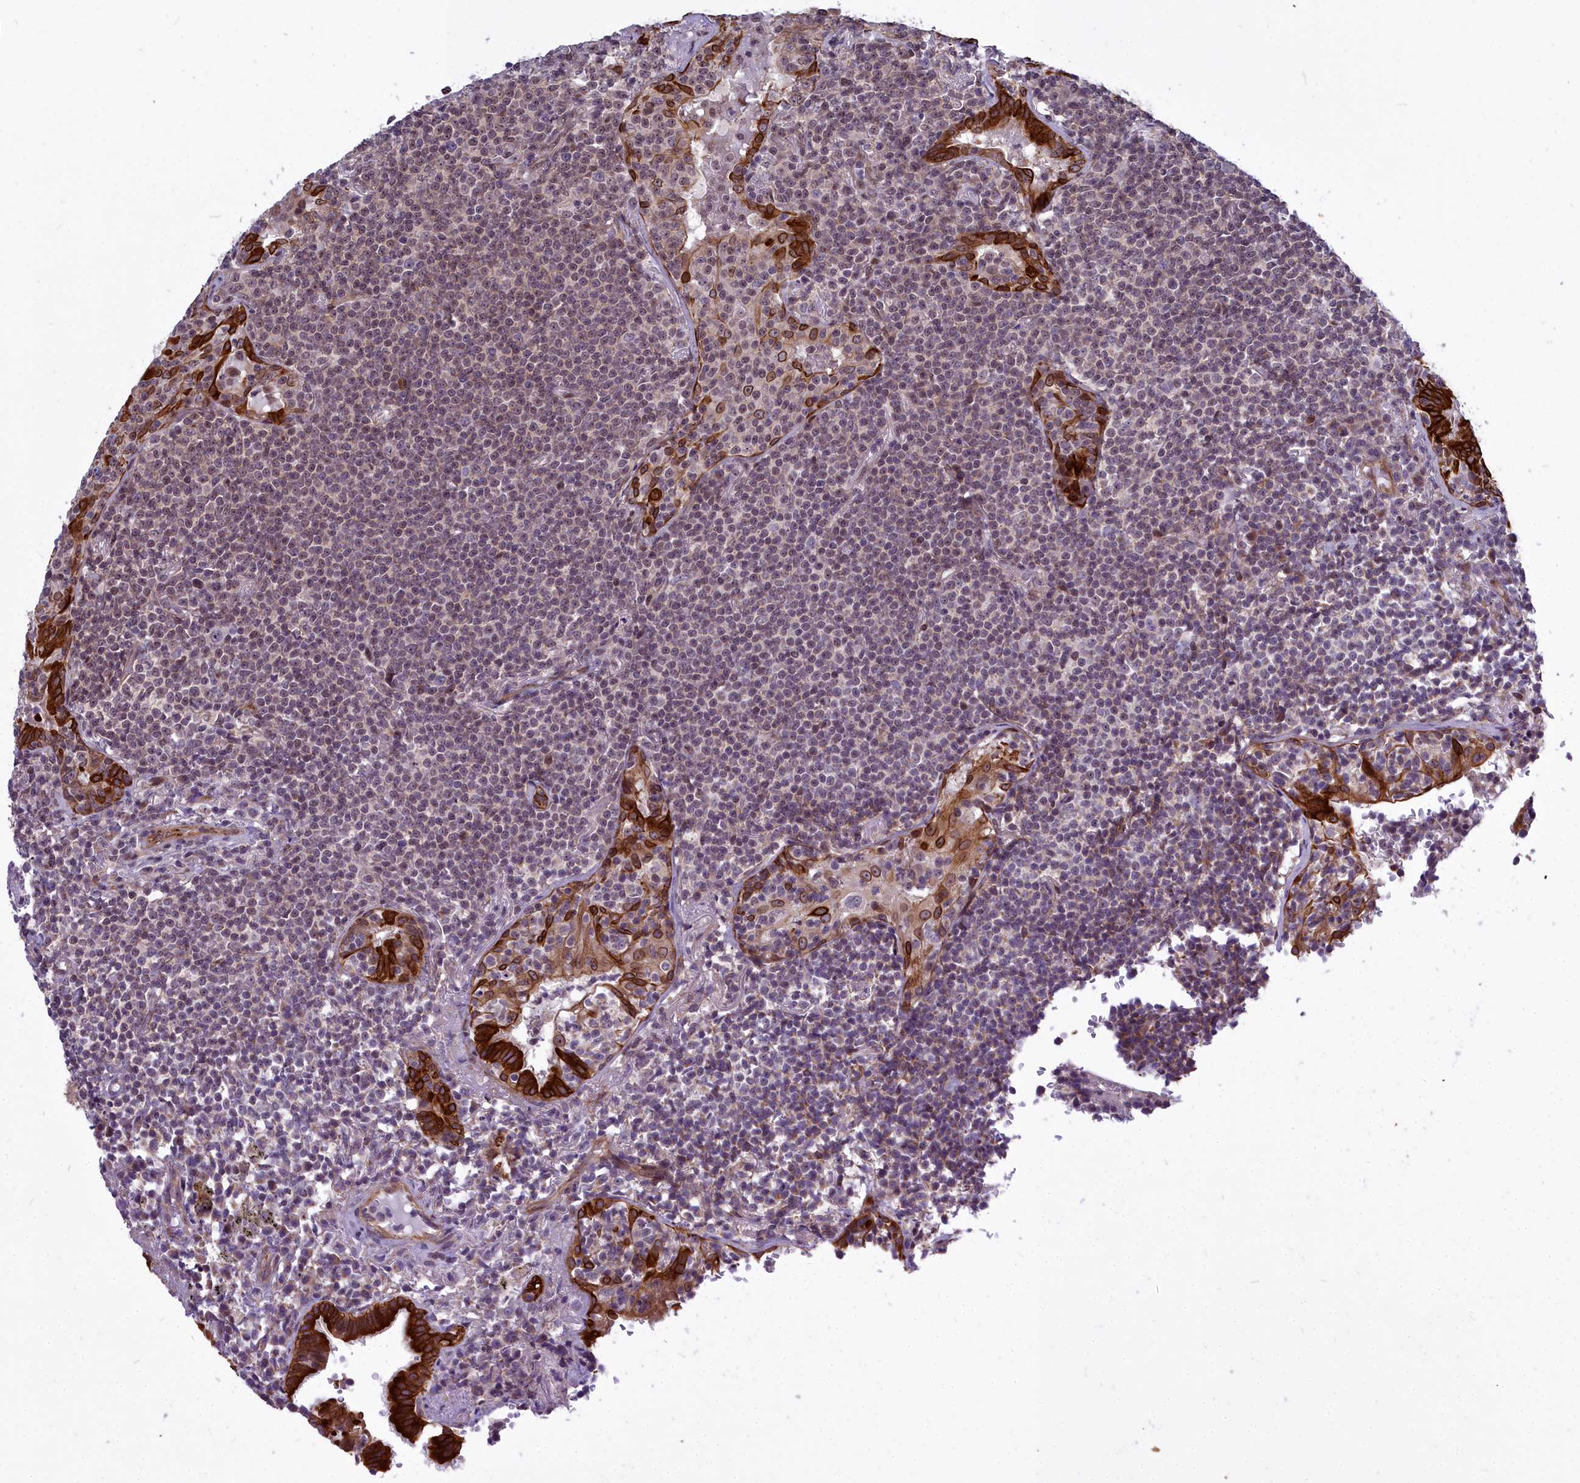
{"staining": {"intensity": "negative", "quantity": "none", "location": "none"}, "tissue": "lymphoma", "cell_type": "Tumor cells", "image_type": "cancer", "snomed": [{"axis": "morphology", "description": "Malignant lymphoma, non-Hodgkin's type, Low grade"}, {"axis": "topography", "description": "Lung"}], "caption": "Human malignant lymphoma, non-Hodgkin's type (low-grade) stained for a protein using immunohistochemistry displays no positivity in tumor cells.", "gene": "ABCB8", "patient": {"sex": "female", "age": 71}}